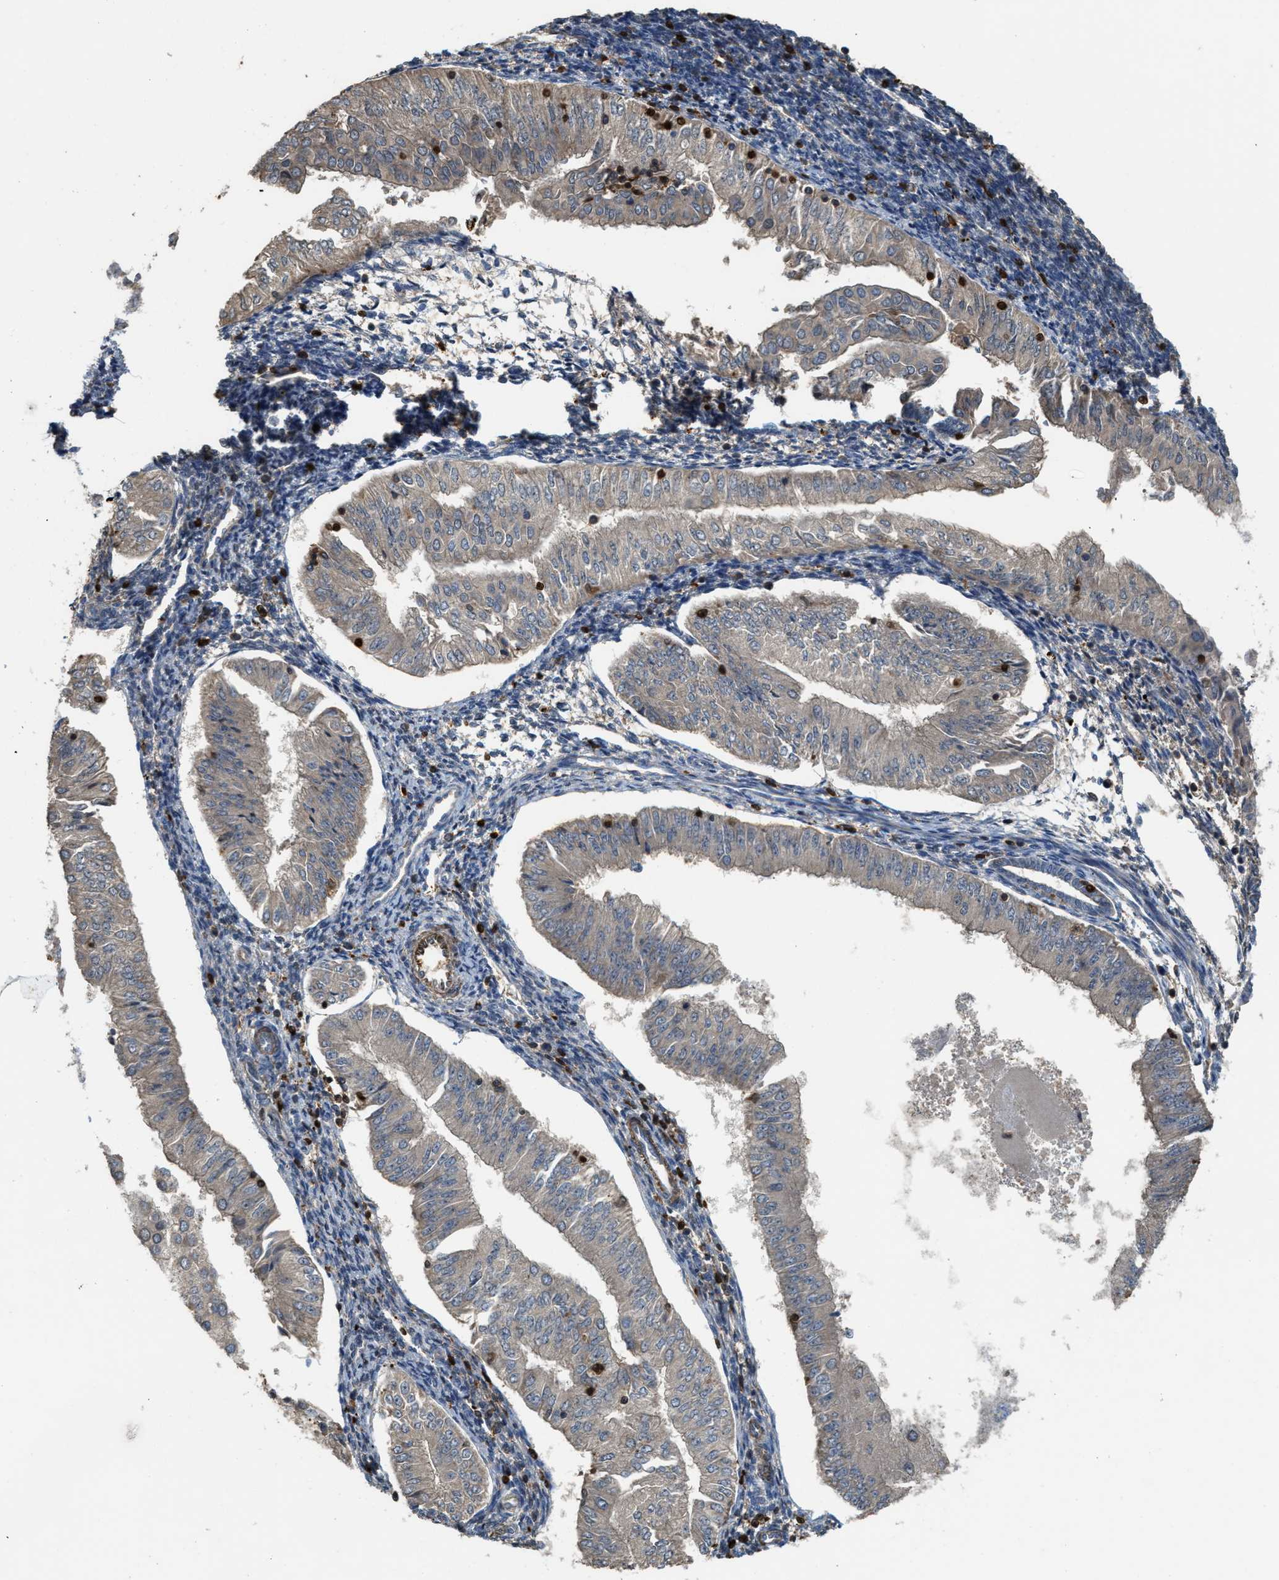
{"staining": {"intensity": "negative", "quantity": "none", "location": "none"}, "tissue": "endometrial cancer", "cell_type": "Tumor cells", "image_type": "cancer", "snomed": [{"axis": "morphology", "description": "Normal tissue, NOS"}, {"axis": "morphology", "description": "Adenocarcinoma, NOS"}, {"axis": "topography", "description": "Endometrium"}], "caption": "Tumor cells are negative for protein expression in human endometrial cancer (adenocarcinoma).", "gene": "SERPINB5", "patient": {"sex": "female", "age": 53}}